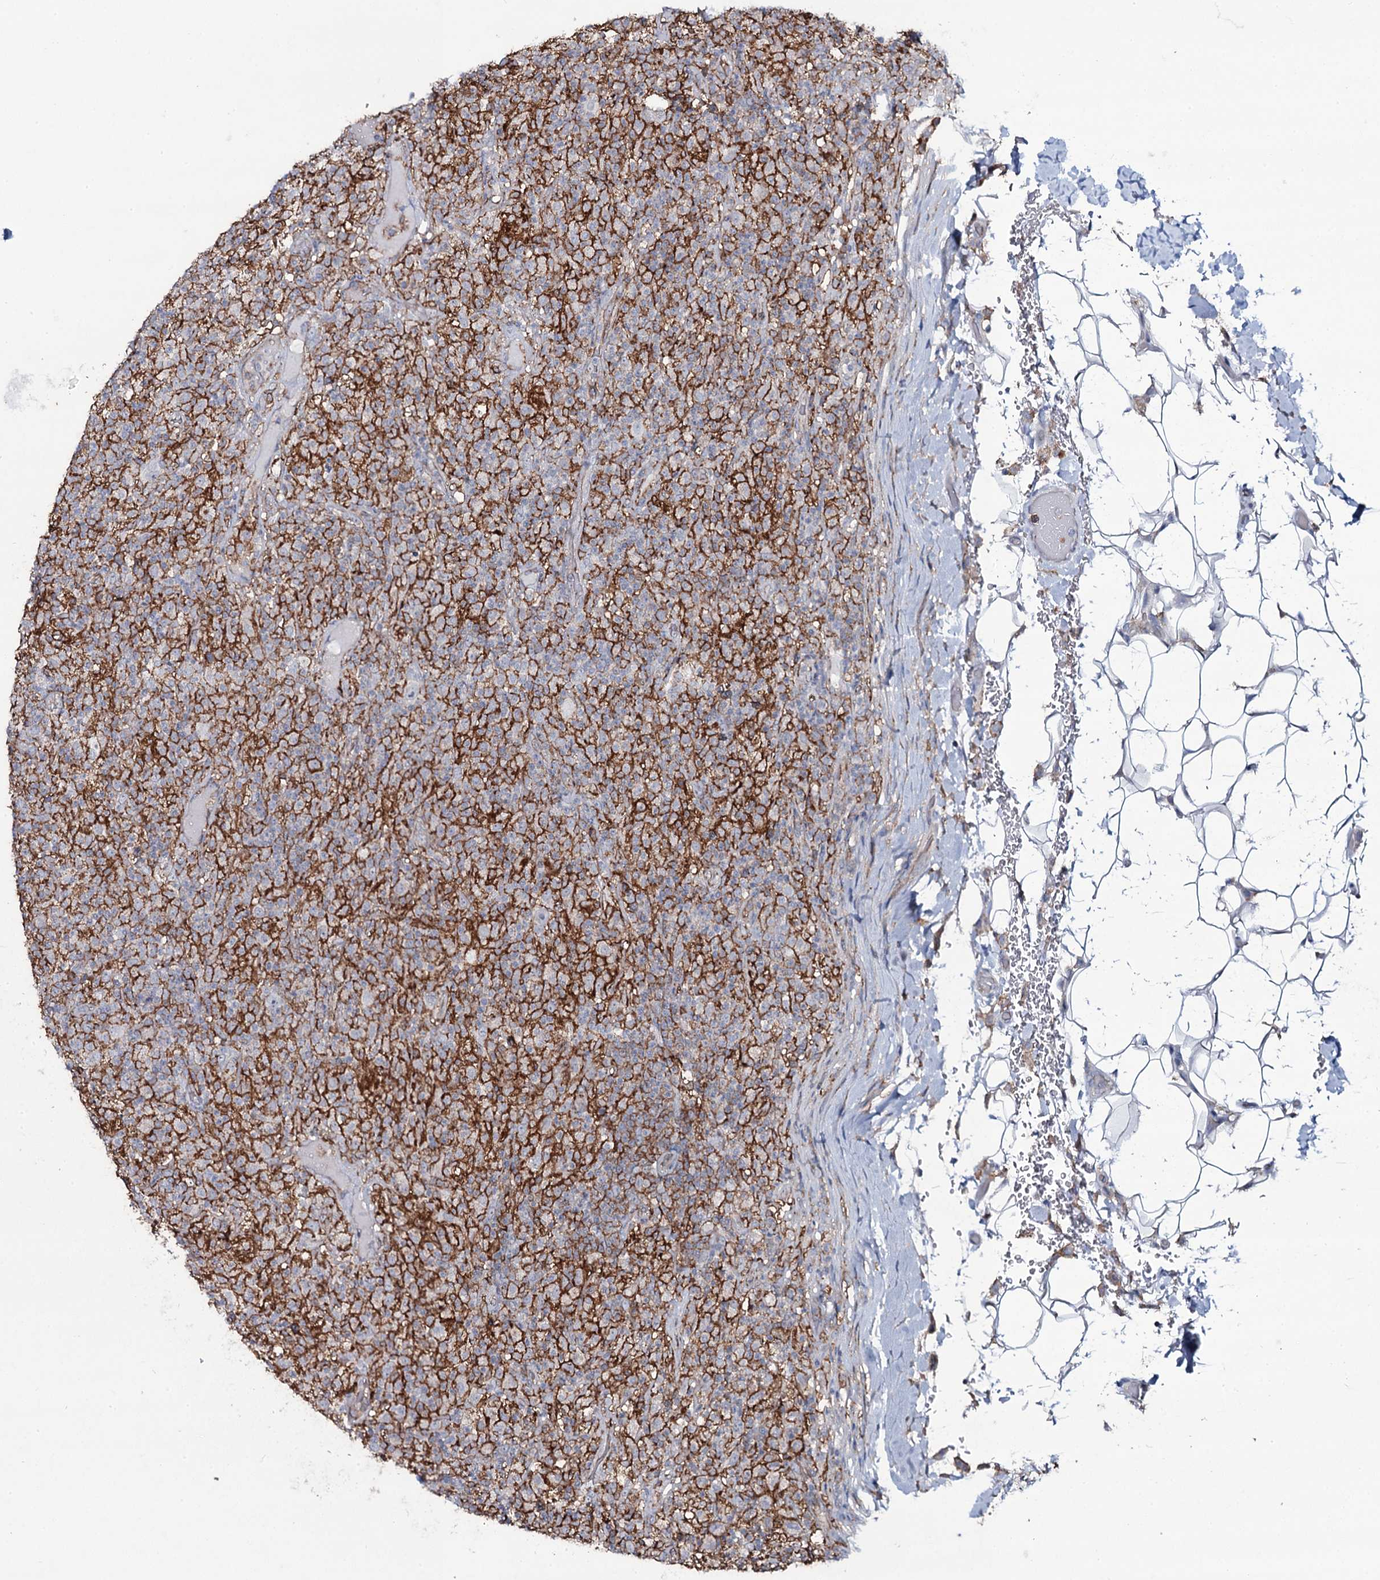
{"staining": {"intensity": "negative", "quantity": "none", "location": "none"}, "tissue": "lymphoma", "cell_type": "Tumor cells", "image_type": "cancer", "snomed": [{"axis": "morphology", "description": "Hodgkin's disease, NOS"}, {"axis": "topography", "description": "Lymph node"}], "caption": "Immunohistochemistry of human lymphoma exhibits no staining in tumor cells.", "gene": "SNAP23", "patient": {"sex": "male", "age": 70}}